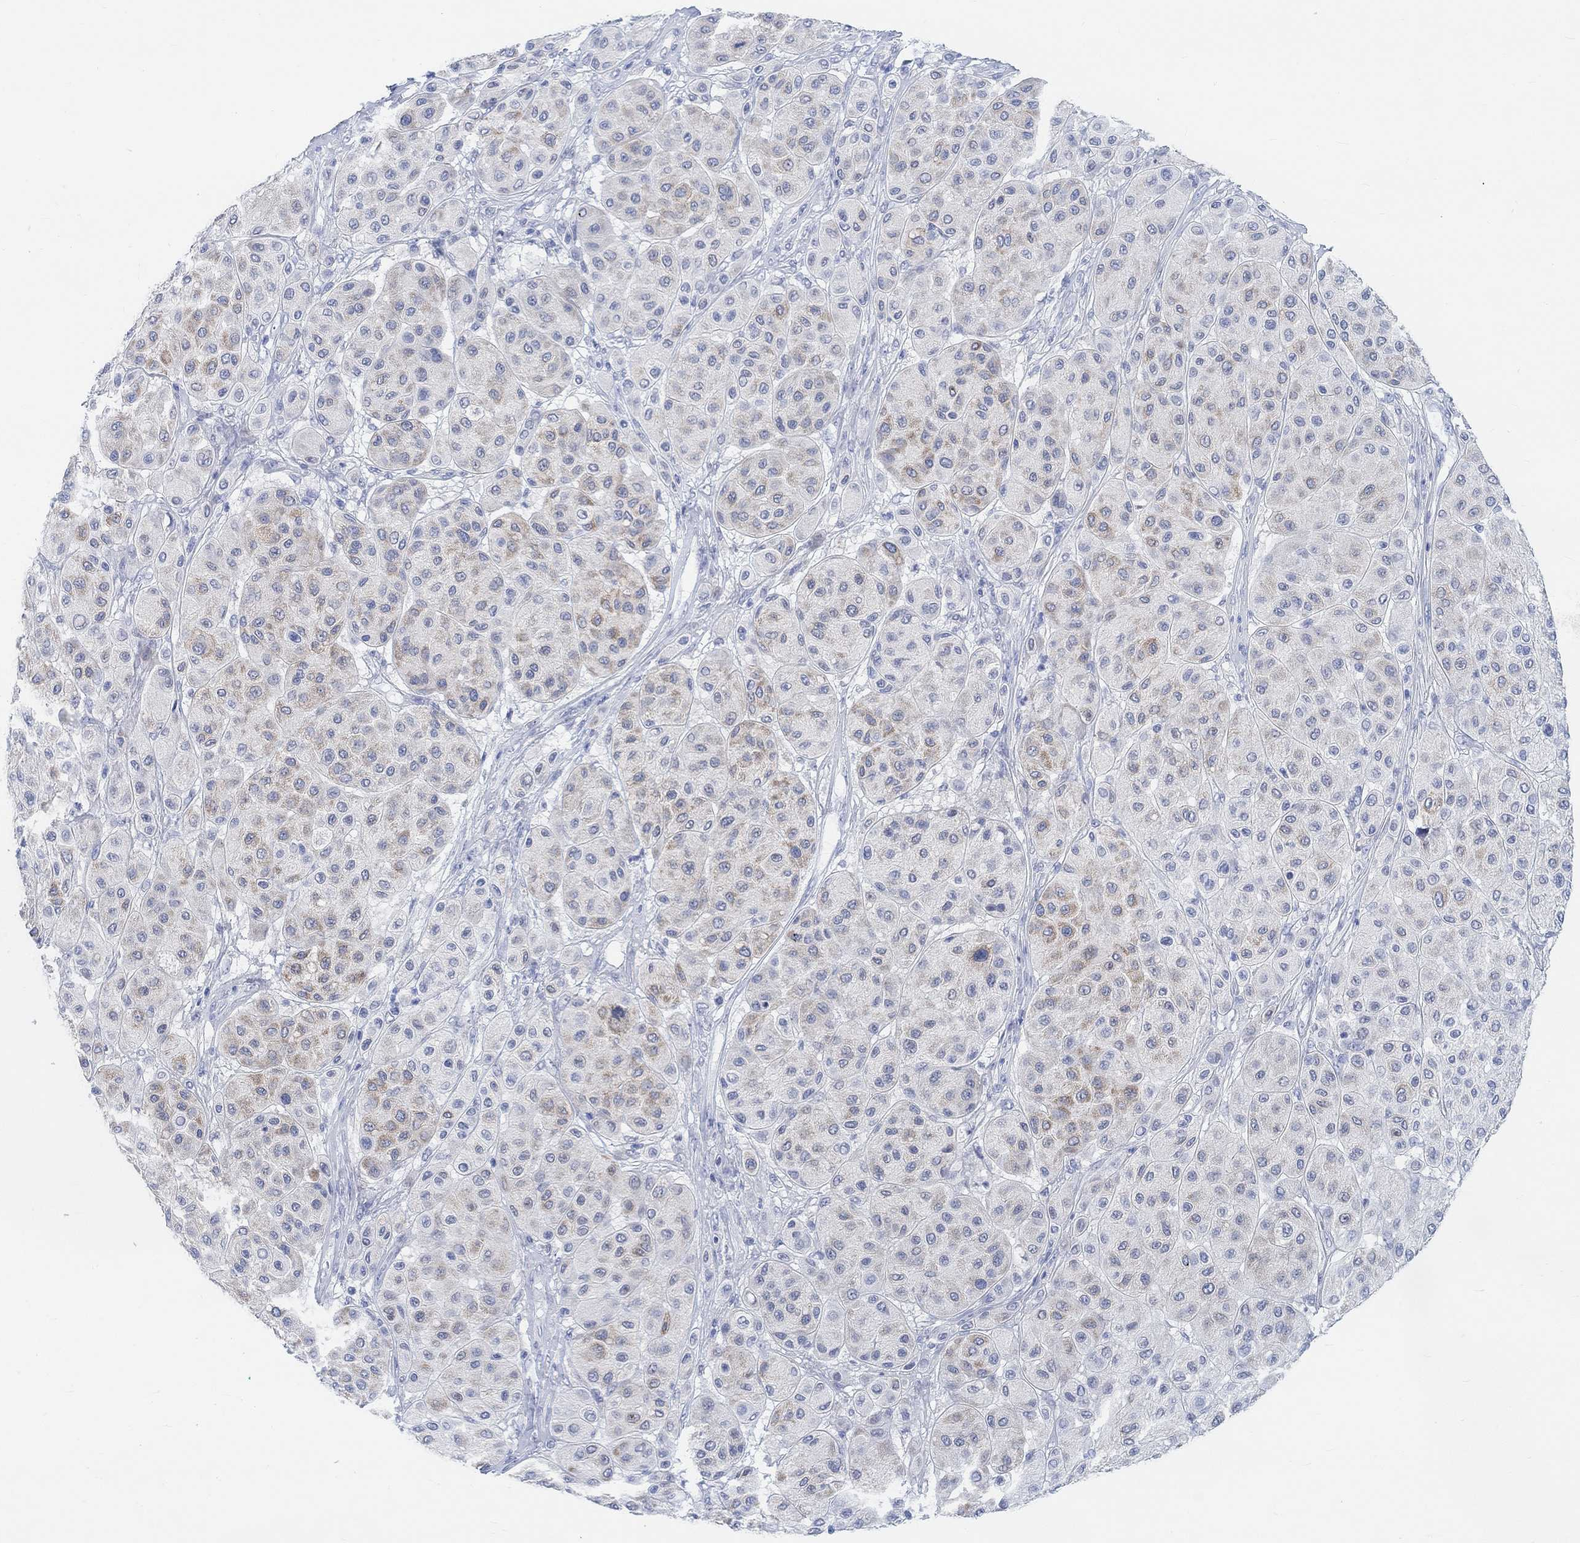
{"staining": {"intensity": "moderate", "quantity": "<25%", "location": "cytoplasmic/membranous"}, "tissue": "melanoma", "cell_type": "Tumor cells", "image_type": "cancer", "snomed": [{"axis": "morphology", "description": "Malignant melanoma, Metastatic site"}, {"axis": "topography", "description": "Smooth muscle"}], "caption": "This histopathology image demonstrates IHC staining of malignant melanoma (metastatic site), with low moderate cytoplasmic/membranous positivity in approximately <25% of tumor cells.", "gene": "ENO4", "patient": {"sex": "male", "age": 41}}